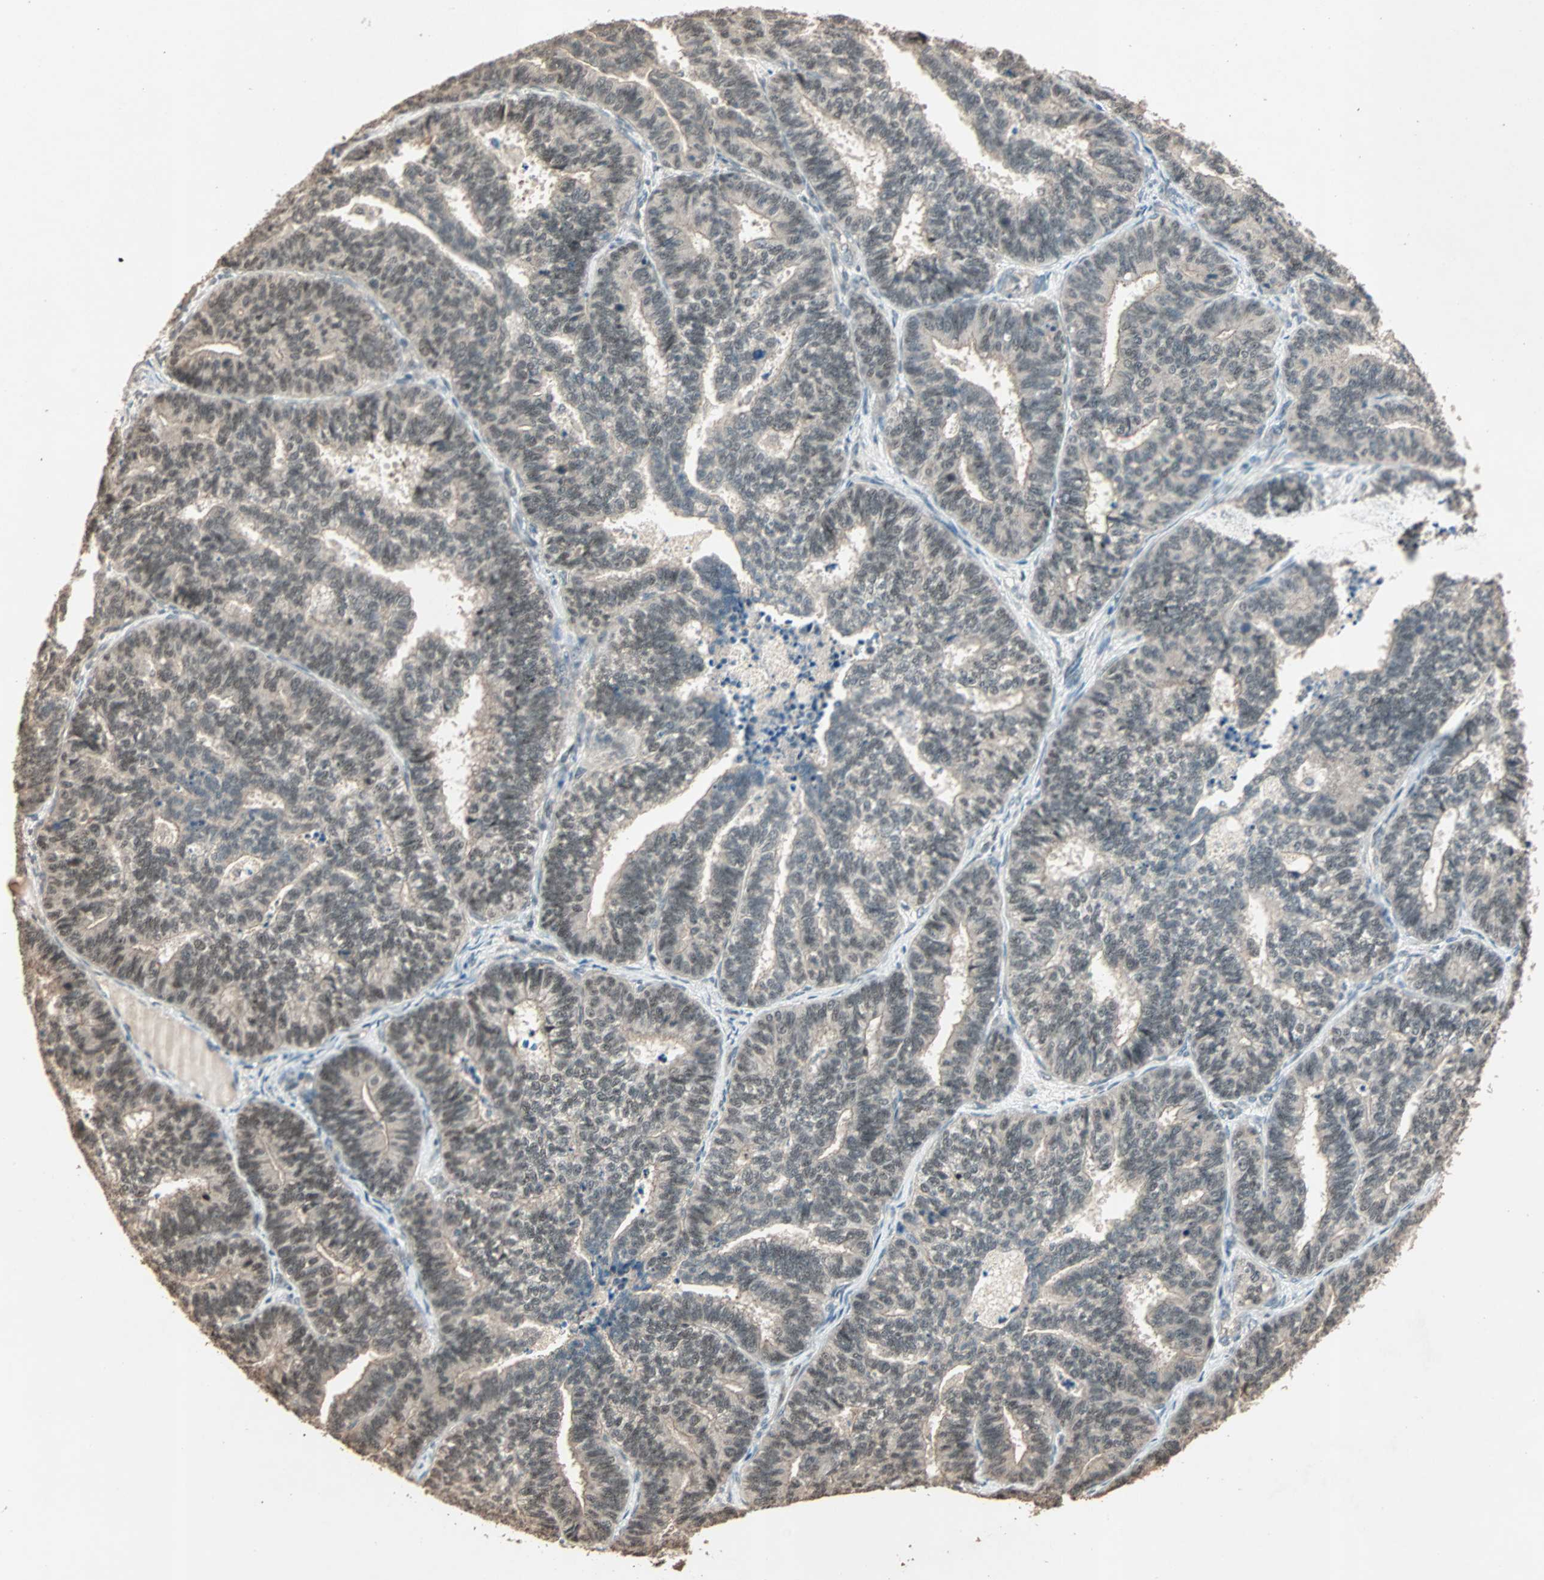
{"staining": {"intensity": "moderate", "quantity": "25%-75%", "location": "cytoplasmic/membranous,nuclear"}, "tissue": "endometrial cancer", "cell_type": "Tumor cells", "image_type": "cancer", "snomed": [{"axis": "morphology", "description": "Adenocarcinoma, NOS"}, {"axis": "topography", "description": "Endometrium"}], "caption": "Endometrial cancer was stained to show a protein in brown. There is medium levels of moderate cytoplasmic/membranous and nuclear expression in about 25%-75% of tumor cells.", "gene": "ZBTB33", "patient": {"sex": "female", "age": 70}}